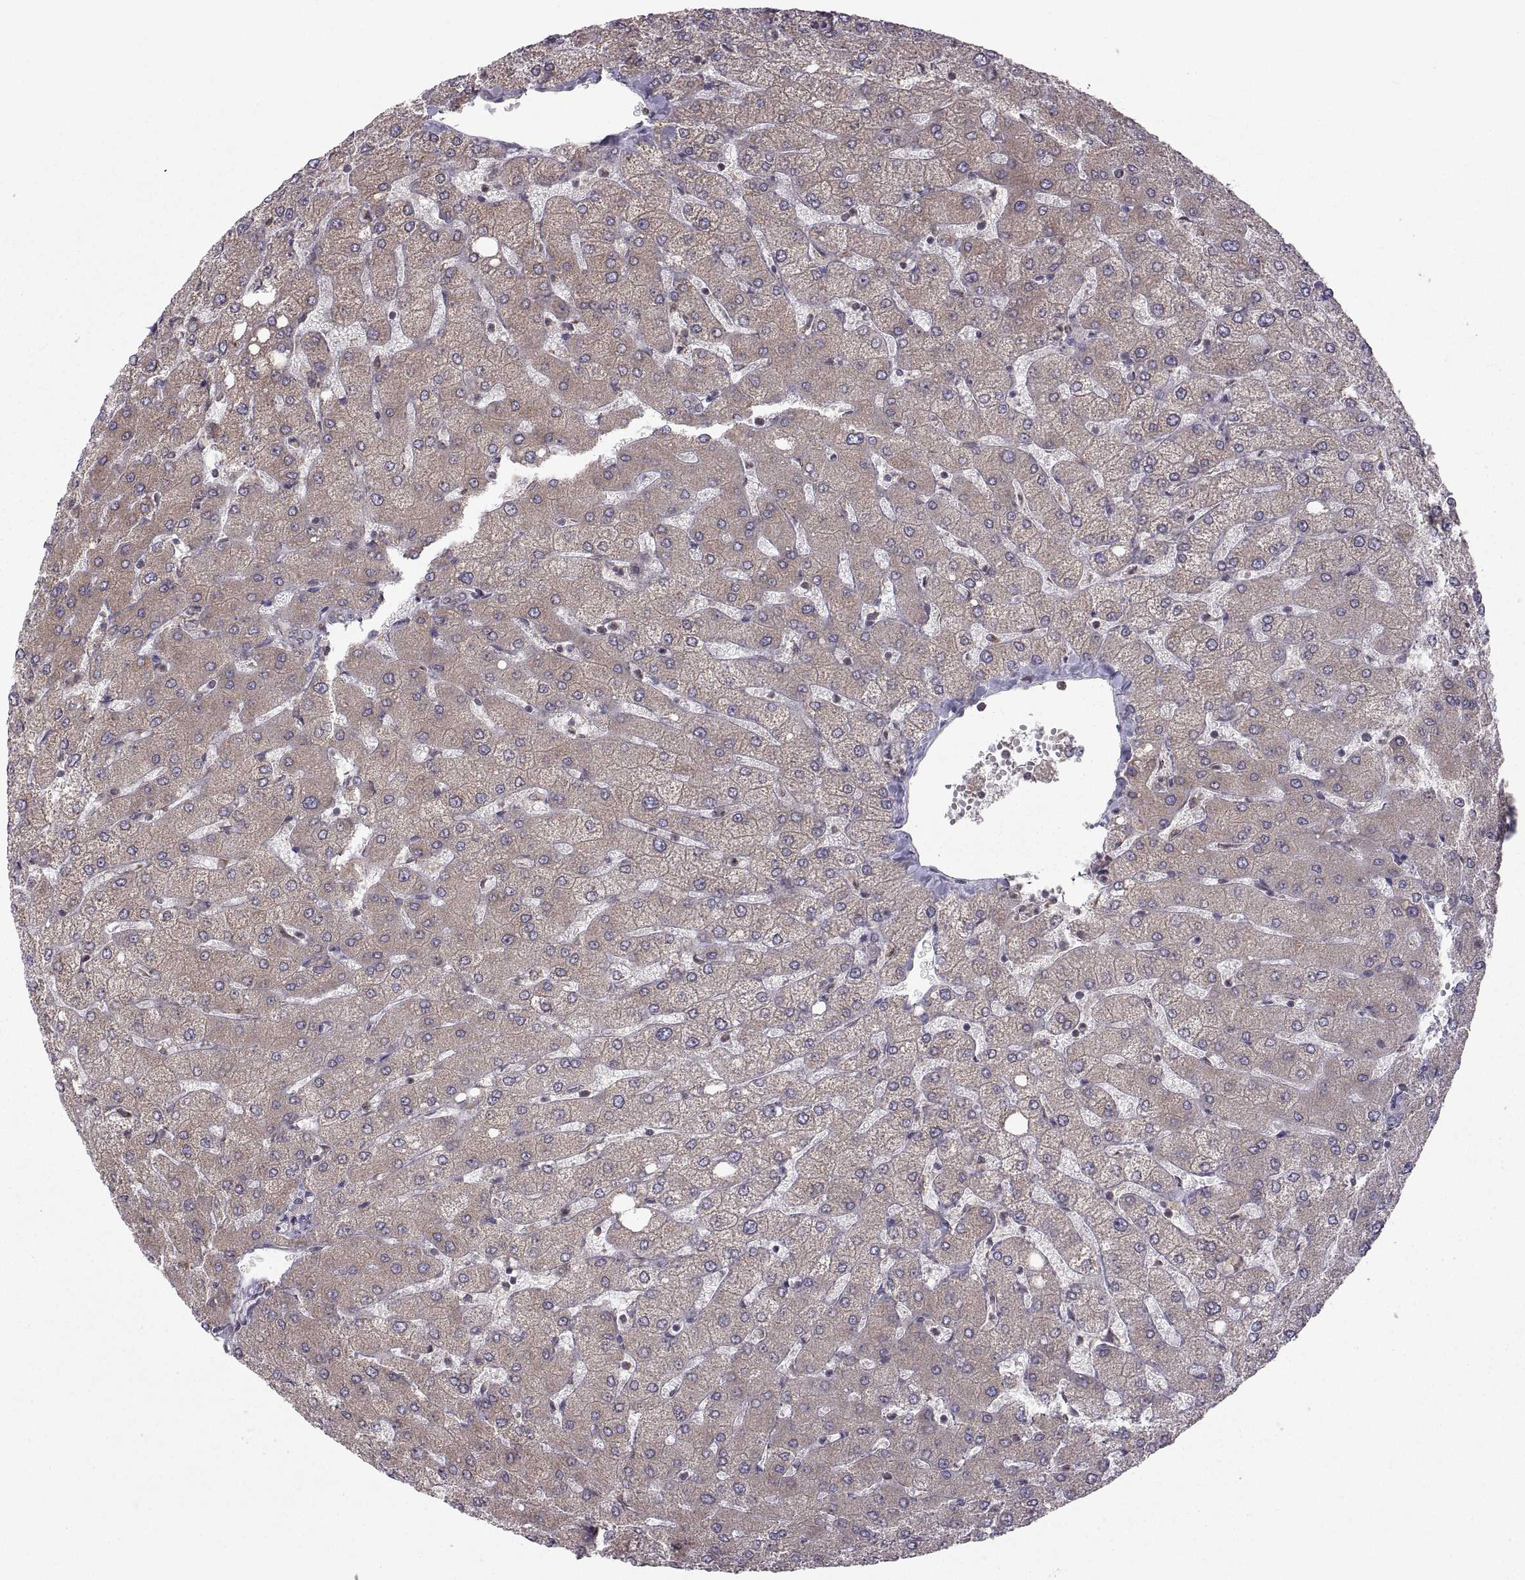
{"staining": {"intensity": "negative", "quantity": "none", "location": "none"}, "tissue": "liver", "cell_type": "Cholangiocytes", "image_type": "normal", "snomed": [{"axis": "morphology", "description": "Normal tissue, NOS"}, {"axis": "topography", "description": "Liver"}], "caption": "Cholangiocytes are negative for protein expression in normal human liver. Brightfield microscopy of immunohistochemistry (IHC) stained with DAB (3,3'-diaminobenzidine) (brown) and hematoxylin (blue), captured at high magnification.", "gene": "PDIA3", "patient": {"sex": "female", "age": 54}}